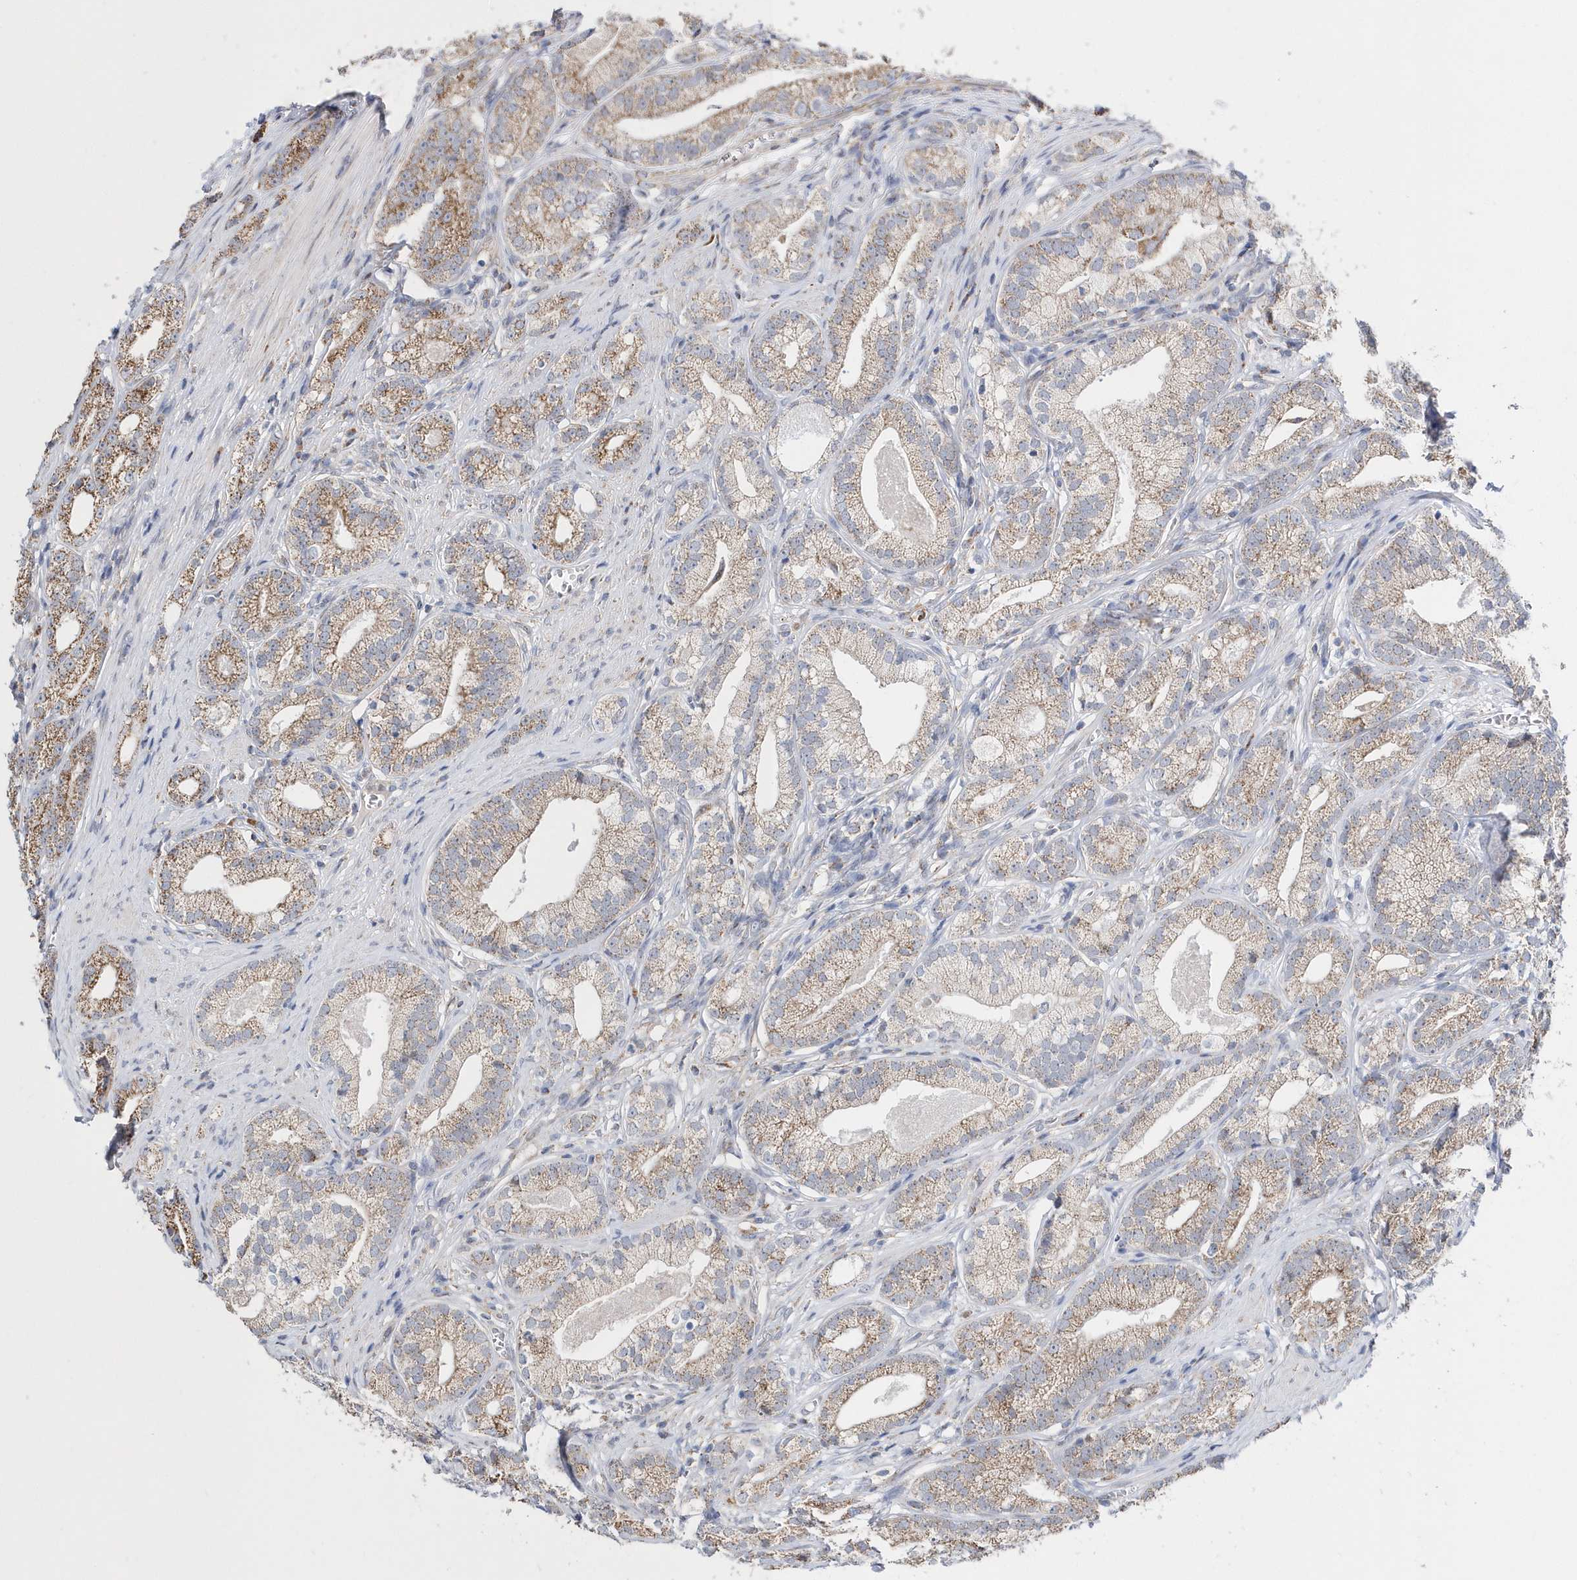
{"staining": {"intensity": "moderate", "quantity": ">75%", "location": "cytoplasmic/membranous"}, "tissue": "prostate cancer", "cell_type": "Tumor cells", "image_type": "cancer", "snomed": [{"axis": "morphology", "description": "Adenocarcinoma, High grade"}, {"axis": "topography", "description": "Prostate"}], "caption": "Prostate cancer tissue exhibits moderate cytoplasmic/membranous expression in about >75% of tumor cells", "gene": "SPATA5", "patient": {"sex": "male", "age": 69}}